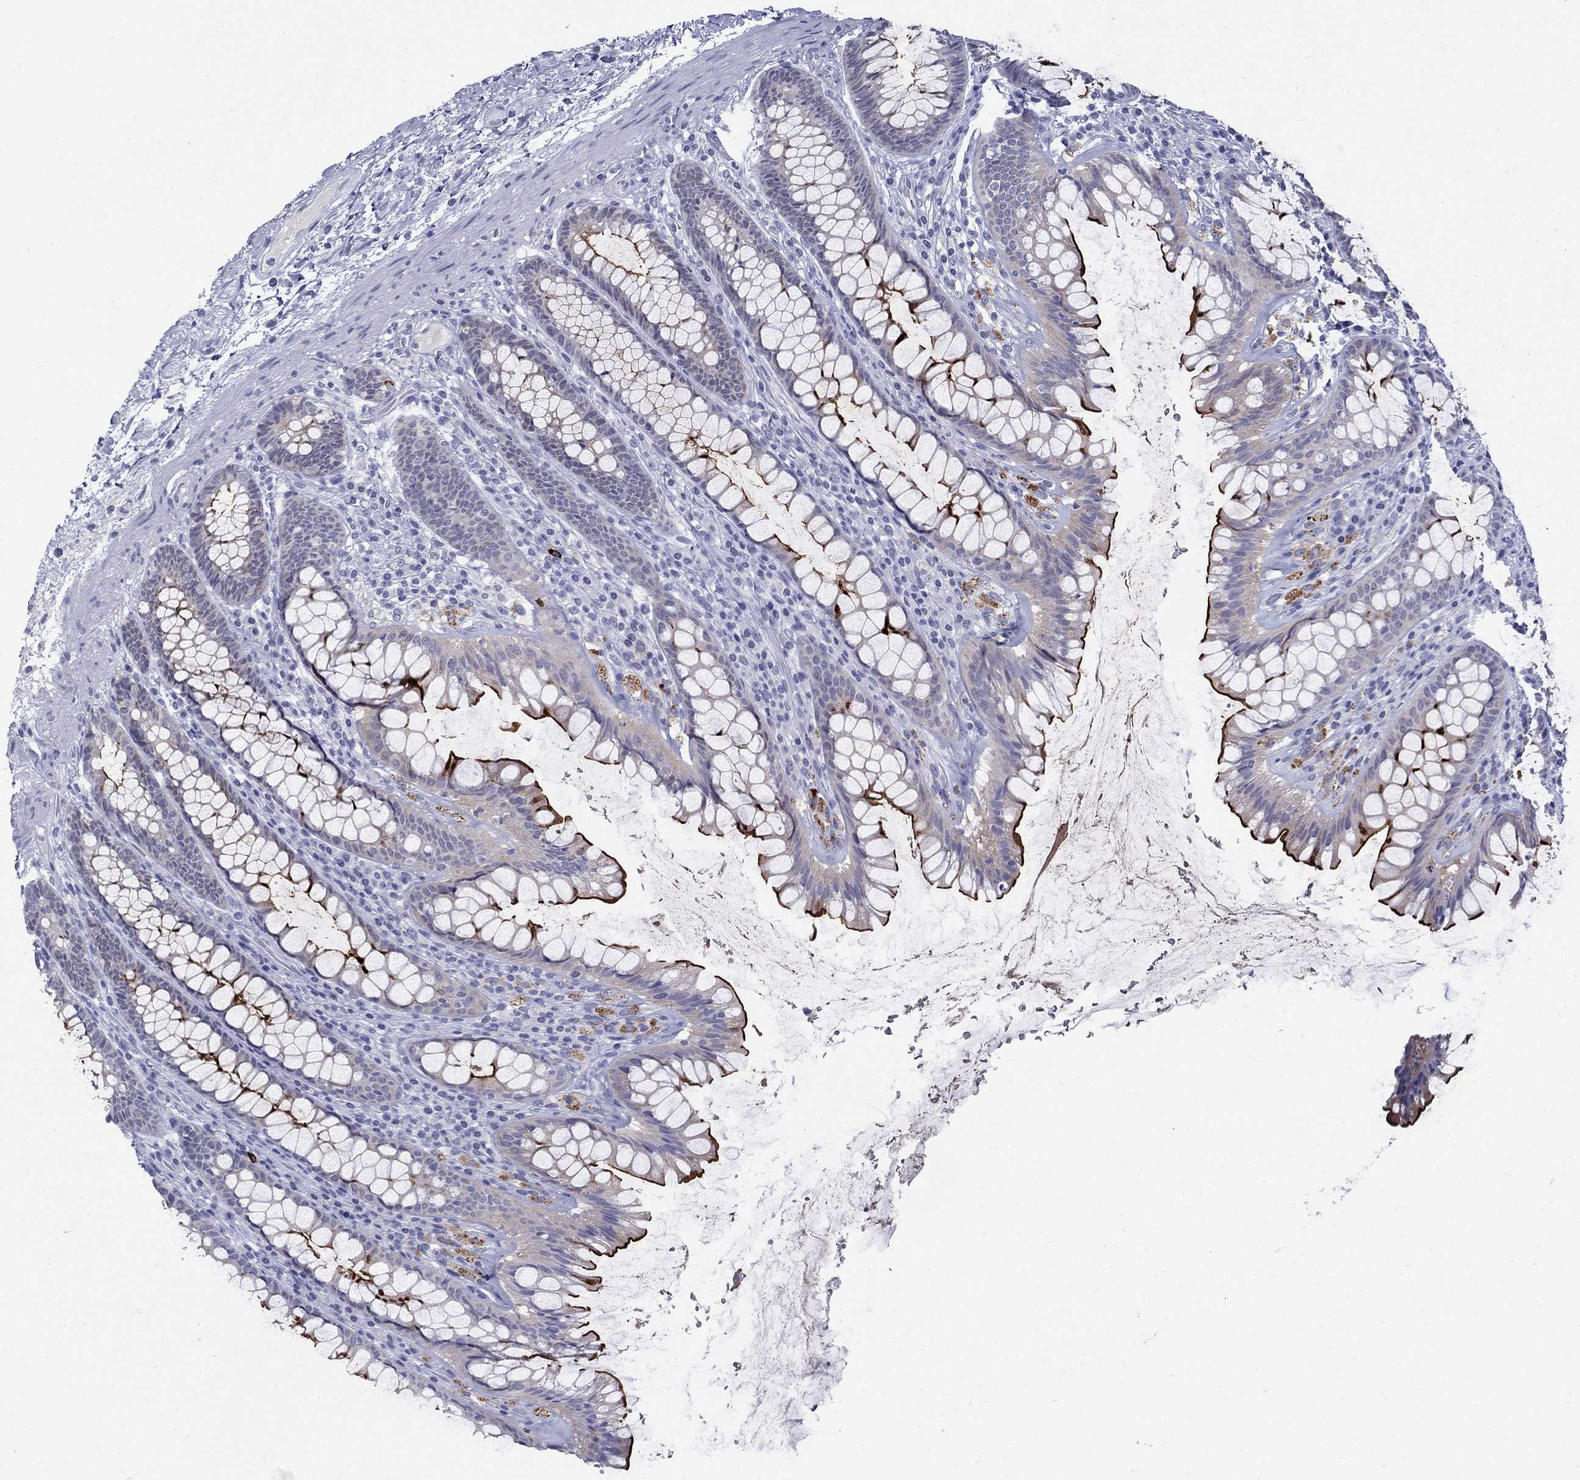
{"staining": {"intensity": "strong", "quantity": "25%-75%", "location": "cytoplasmic/membranous"}, "tissue": "rectum", "cell_type": "Glandular cells", "image_type": "normal", "snomed": [{"axis": "morphology", "description": "Normal tissue, NOS"}, {"axis": "topography", "description": "Rectum"}], "caption": "IHC image of normal rectum: rectum stained using IHC shows high levels of strong protein expression localized specifically in the cytoplasmic/membranous of glandular cells, appearing as a cytoplasmic/membranous brown color.", "gene": "C4orf19", "patient": {"sex": "male", "age": 72}}